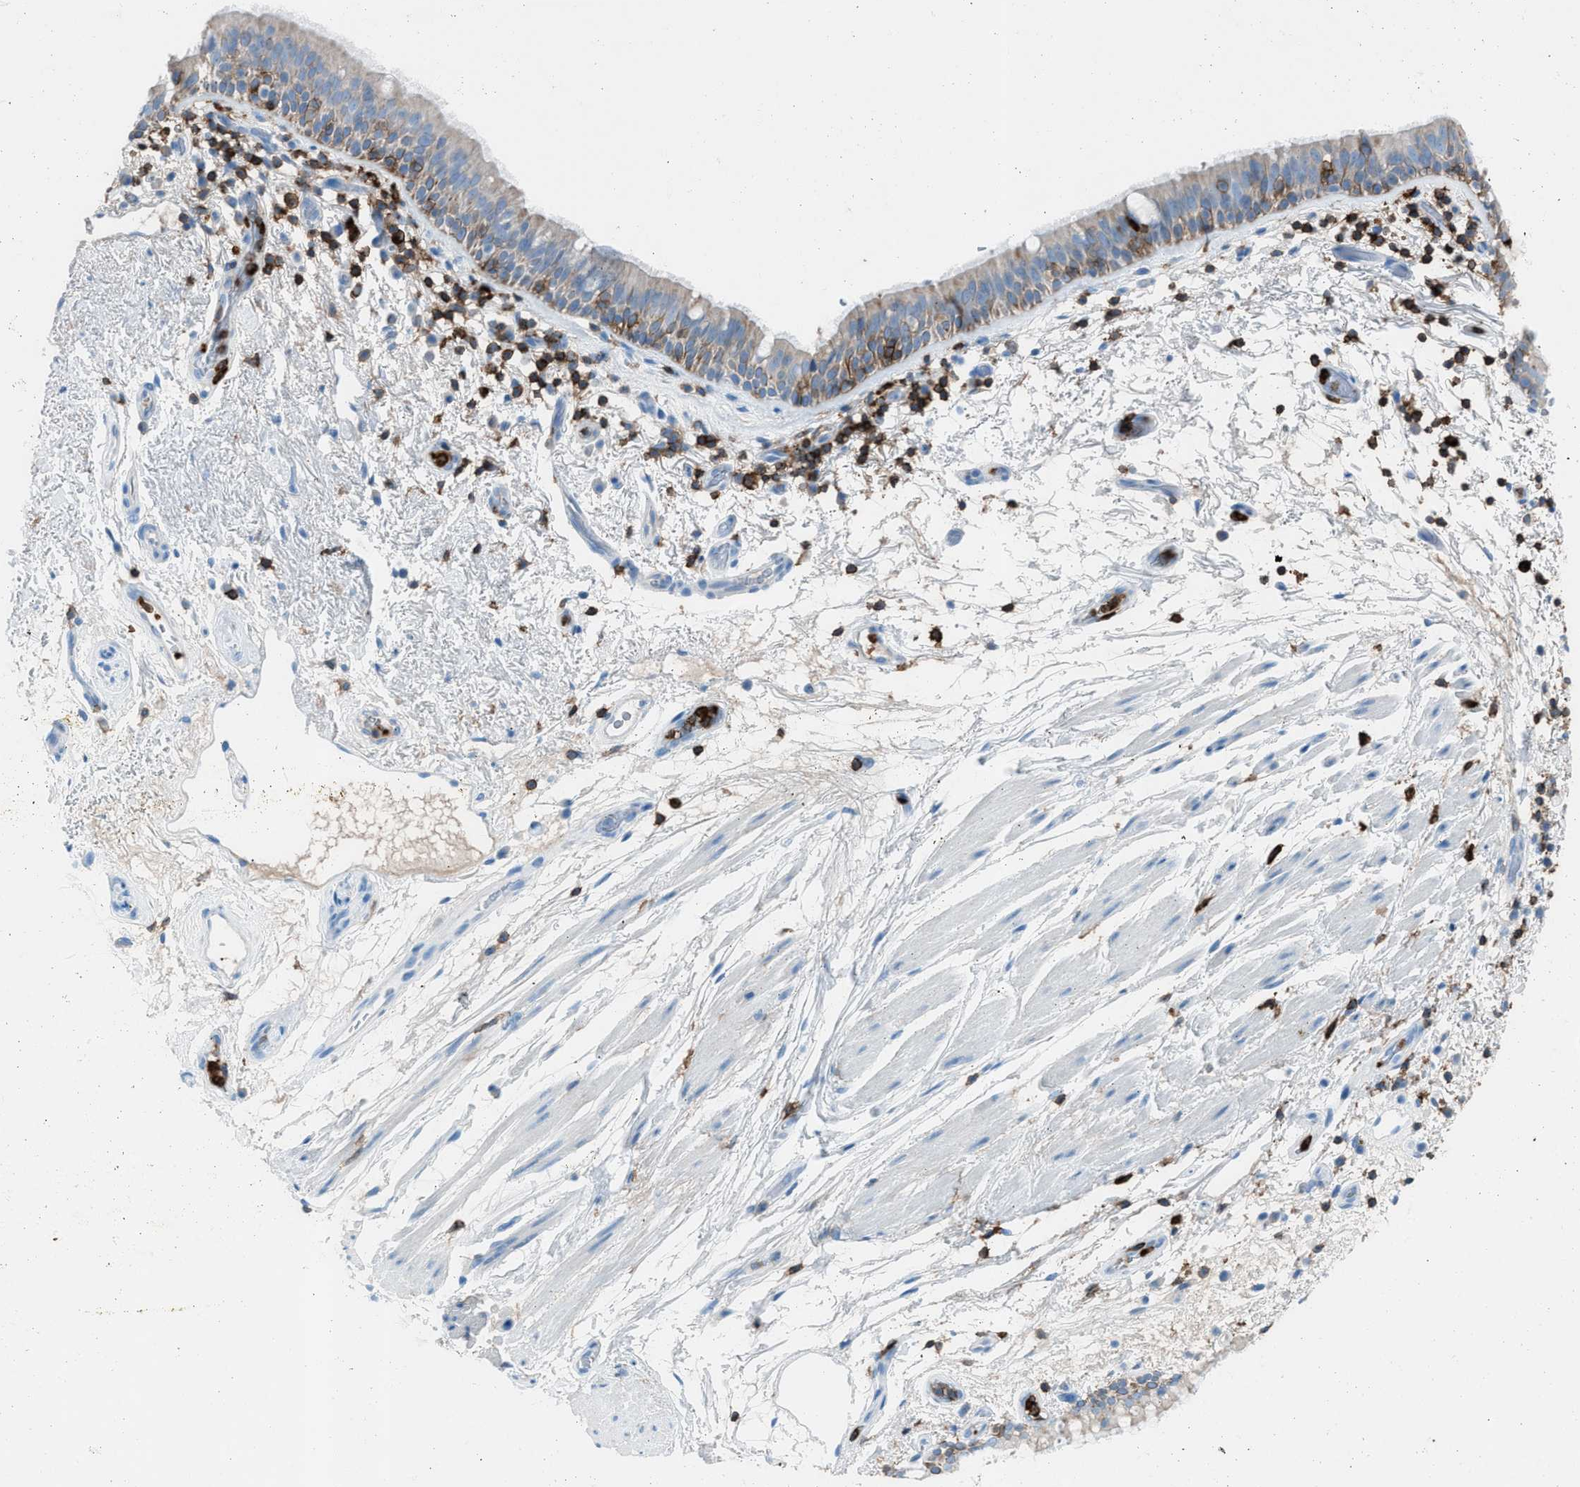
{"staining": {"intensity": "moderate", "quantity": "<25%", "location": "cytoplasmic/membranous"}, "tissue": "bronchus", "cell_type": "Respiratory epithelial cells", "image_type": "normal", "snomed": [{"axis": "morphology", "description": "Normal tissue, NOS"}, {"axis": "morphology", "description": "Inflammation, NOS"}, {"axis": "topography", "description": "Cartilage tissue"}, {"axis": "topography", "description": "Bronchus"}], "caption": "A high-resolution micrograph shows immunohistochemistry (IHC) staining of normal bronchus, which shows moderate cytoplasmic/membranous expression in approximately <25% of respiratory epithelial cells. (IHC, brightfield microscopy, high magnification).", "gene": "ITGB2", "patient": {"sex": "male", "age": 77}}